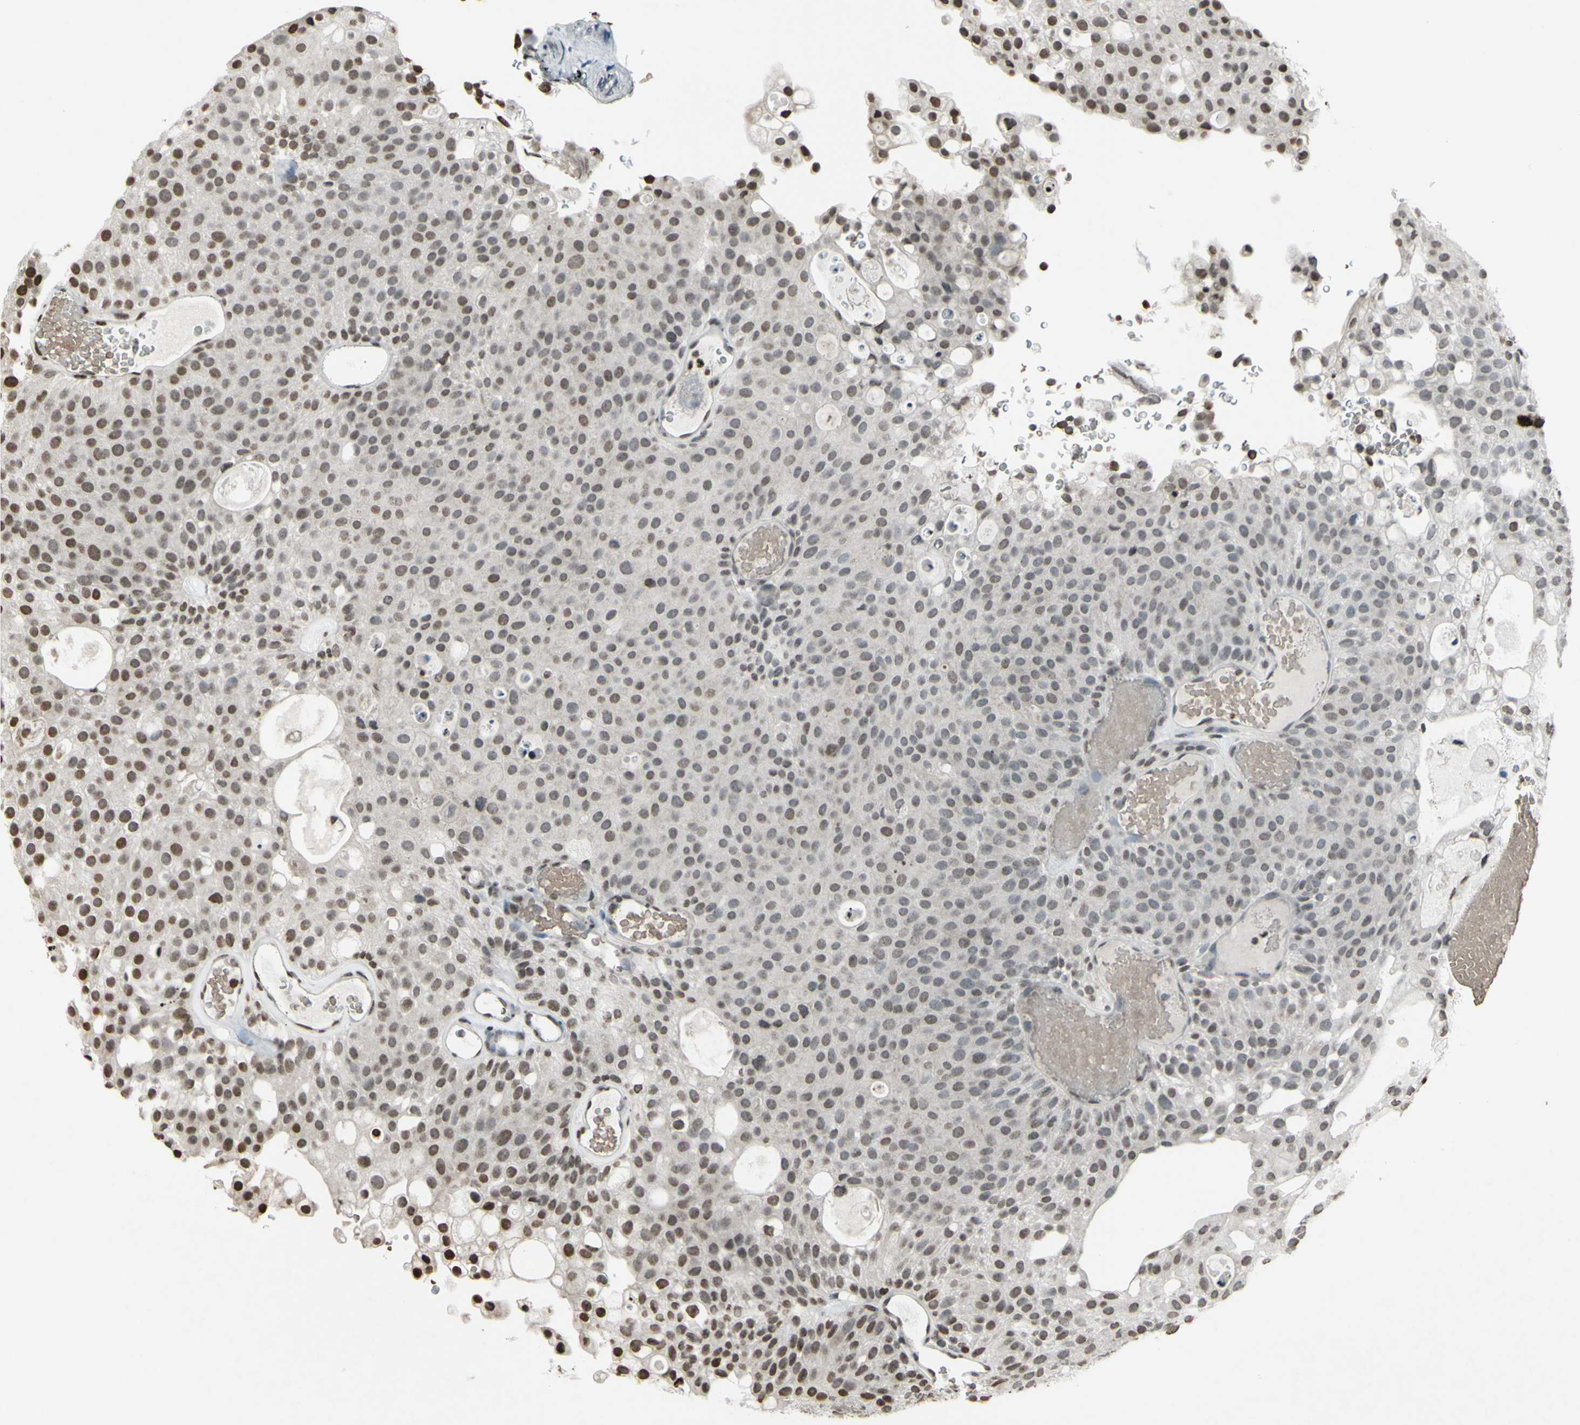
{"staining": {"intensity": "moderate", "quantity": "25%-75%", "location": "nuclear"}, "tissue": "urothelial cancer", "cell_type": "Tumor cells", "image_type": "cancer", "snomed": [{"axis": "morphology", "description": "Urothelial carcinoma, Low grade"}, {"axis": "topography", "description": "Urinary bladder"}], "caption": "IHC of urothelial cancer exhibits medium levels of moderate nuclear expression in approximately 25%-75% of tumor cells.", "gene": "CD79B", "patient": {"sex": "male", "age": 78}}